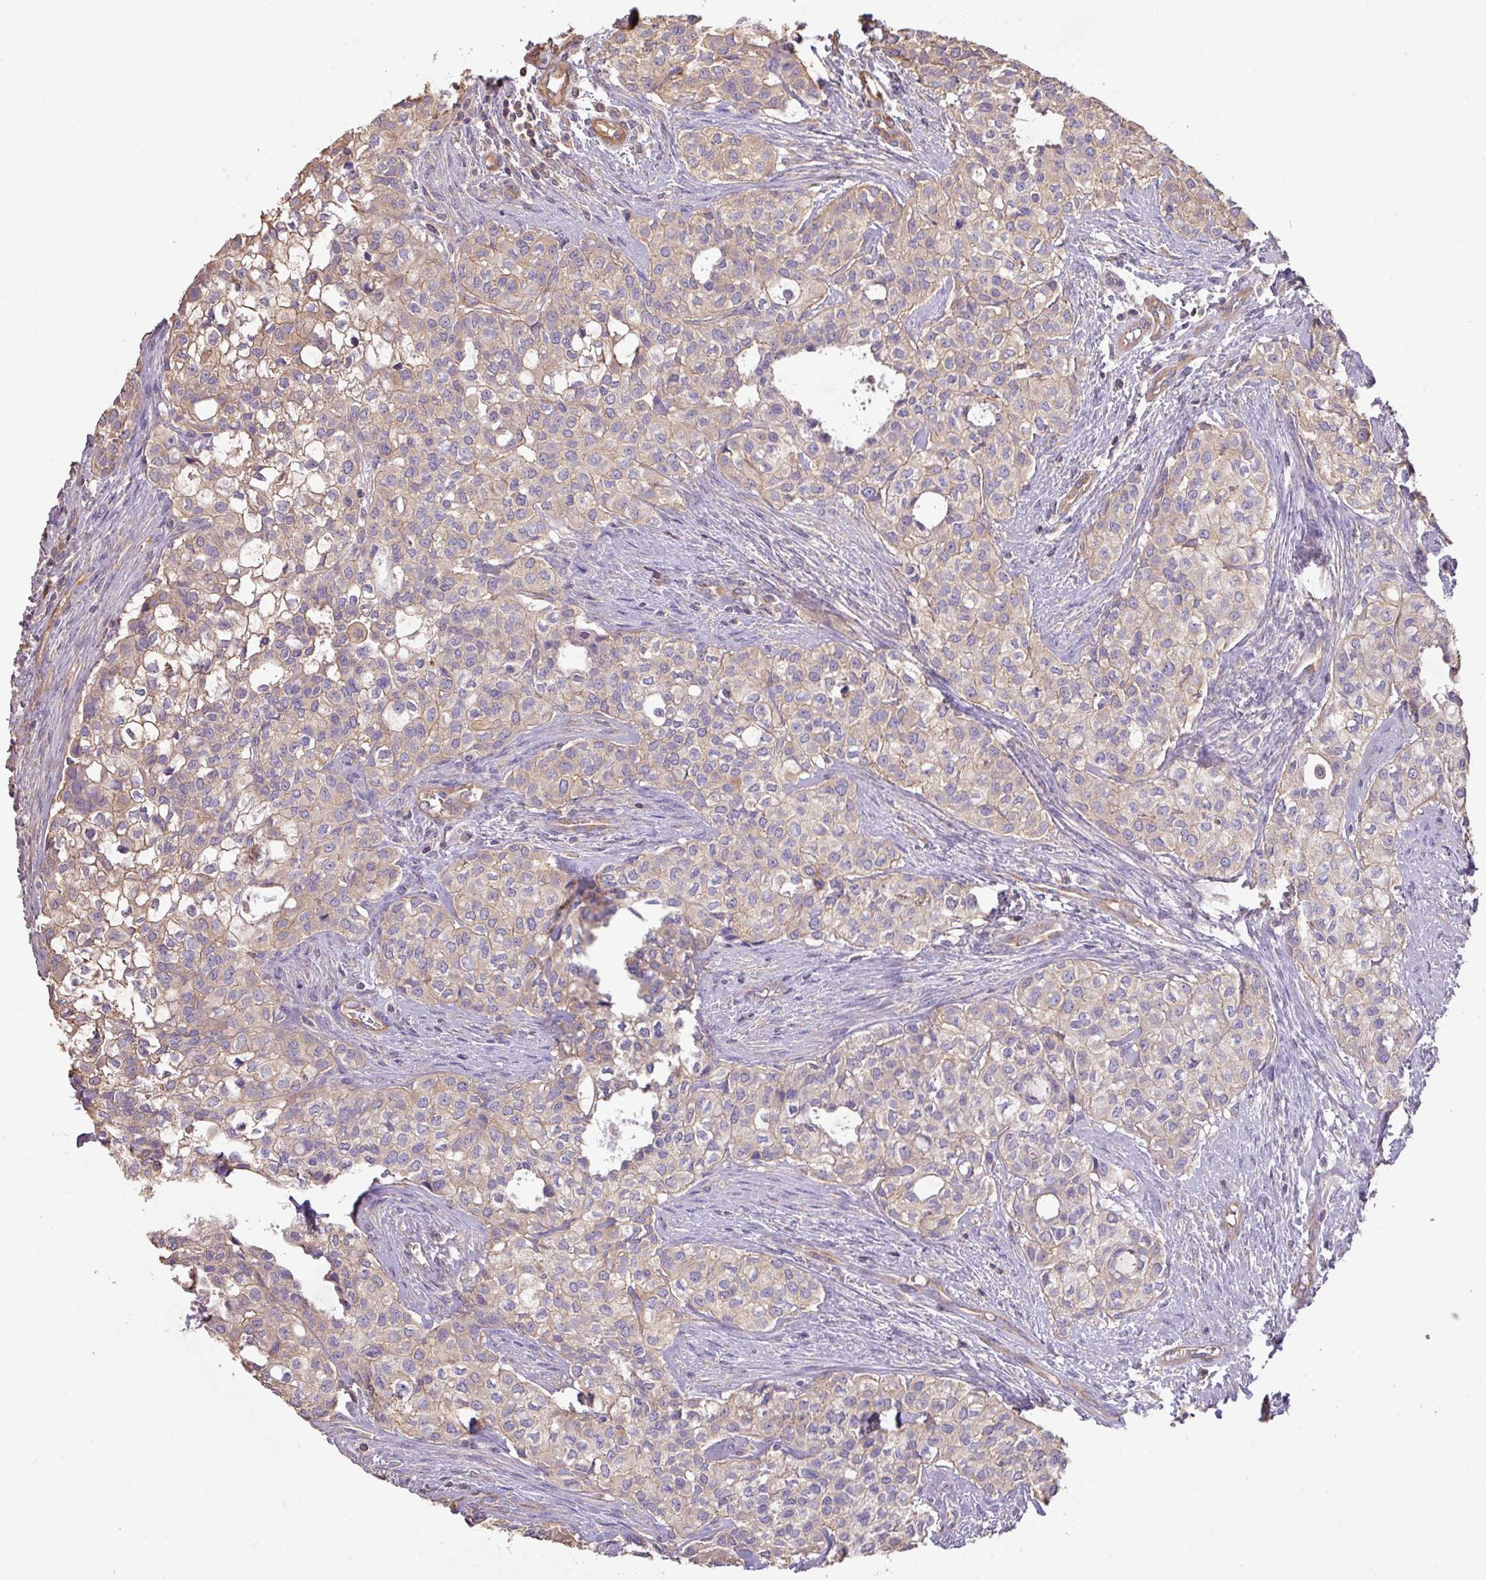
{"staining": {"intensity": "weak", "quantity": "<25%", "location": "cytoplasmic/membranous"}, "tissue": "head and neck cancer", "cell_type": "Tumor cells", "image_type": "cancer", "snomed": [{"axis": "morphology", "description": "Adenocarcinoma, NOS"}, {"axis": "topography", "description": "Head-Neck"}], "caption": "This is a micrograph of IHC staining of head and neck cancer, which shows no expression in tumor cells. Nuclei are stained in blue.", "gene": "CALML4", "patient": {"sex": "male", "age": 81}}